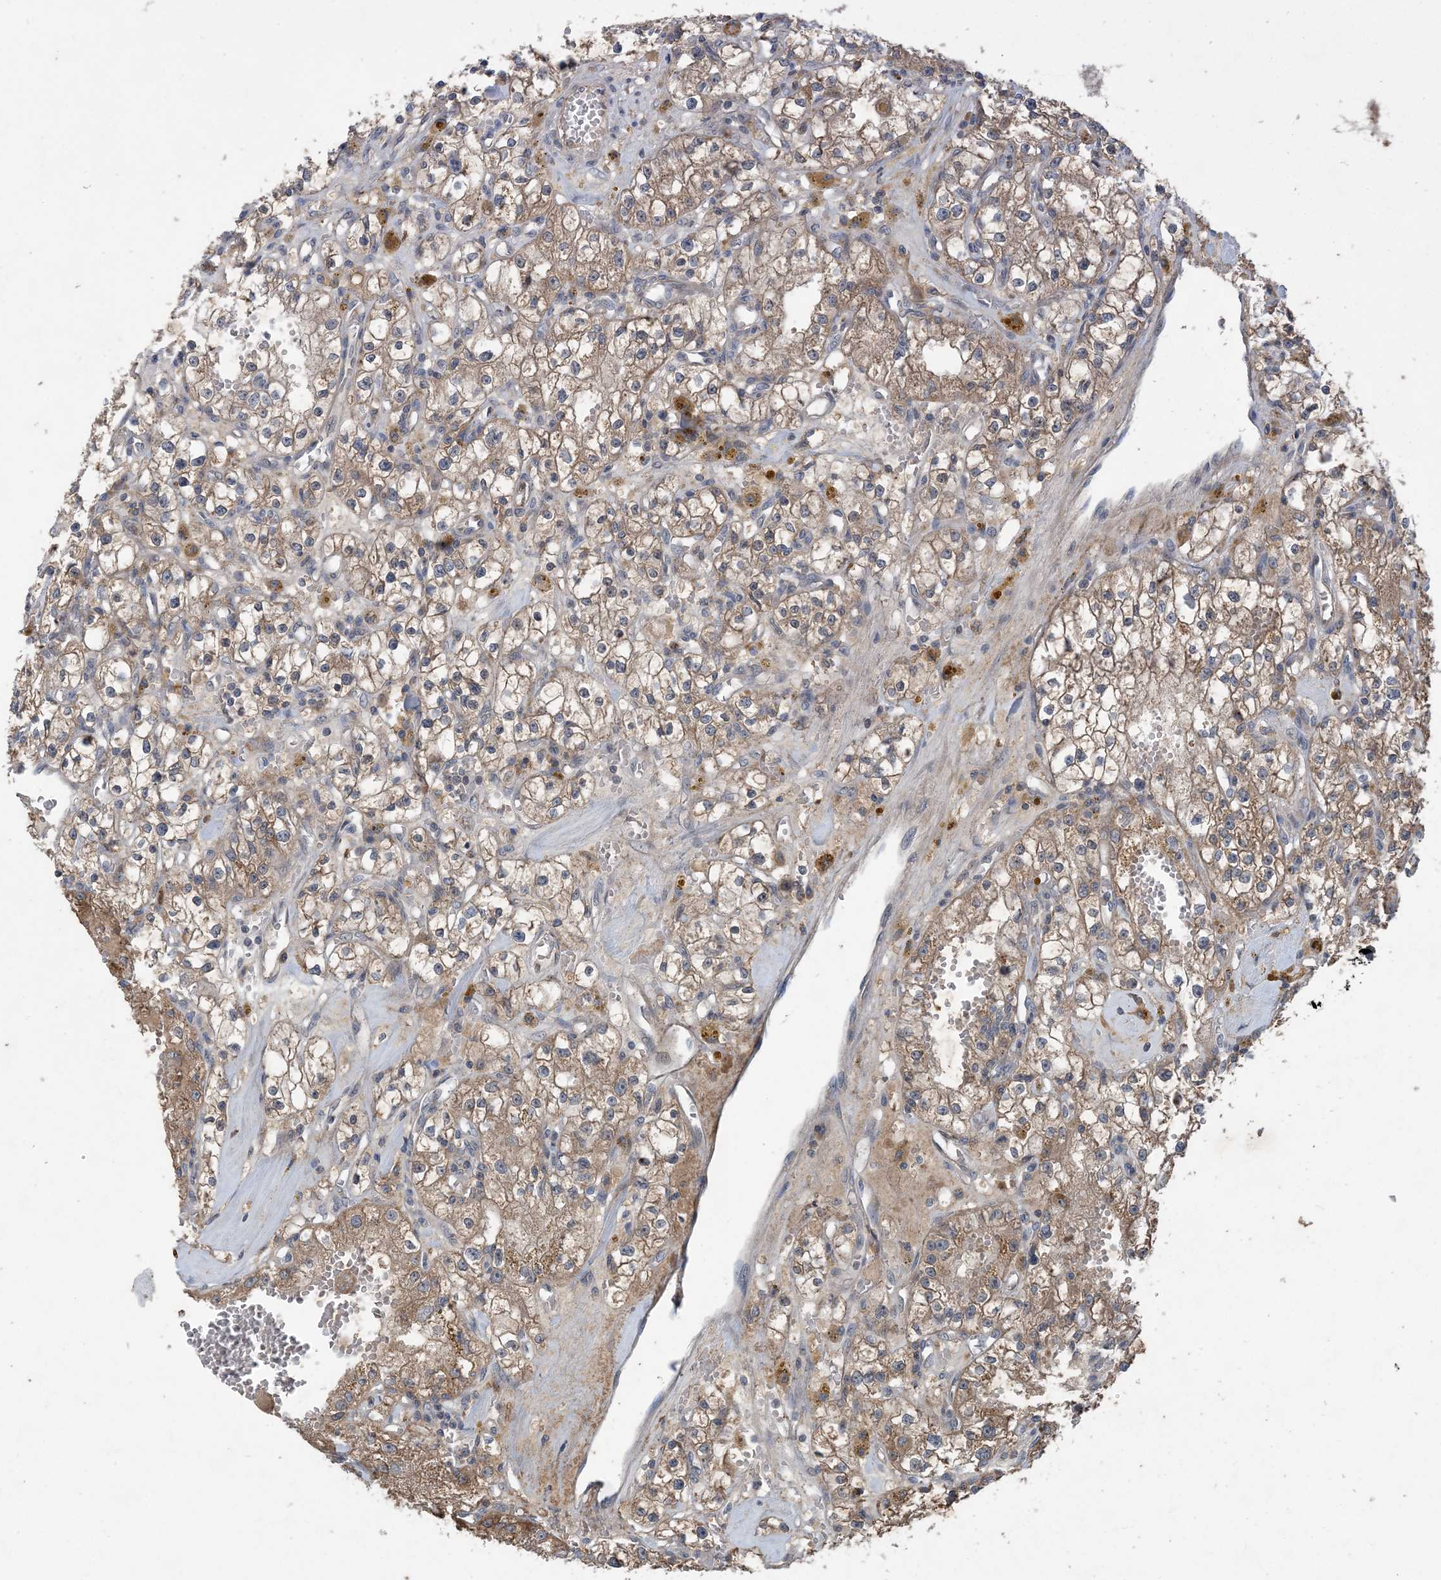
{"staining": {"intensity": "weak", "quantity": ">75%", "location": "cytoplasmic/membranous"}, "tissue": "renal cancer", "cell_type": "Tumor cells", "image_type": "cancer", "snomed": [{"axis": "morphology", "description": "Adenocarcinoma, NOS"}, {"axis": "topography", "description": "Kidney"}], "caption": "IHC staining of adenocarcinoma (renal), which displays low levels of weak cytoplasmic/membranous staining in approximately >75% of tumor cells indicating weak cytoplasmic/membranous protein positivity. The staining was performed using DAB (3,3'-diaminobenzidine) (brown) for protein detection and nuclei were counterstained in hematoxylin (blue).", "gene": "MYO9B", "patient": {"sex": "male", "age": 56}}